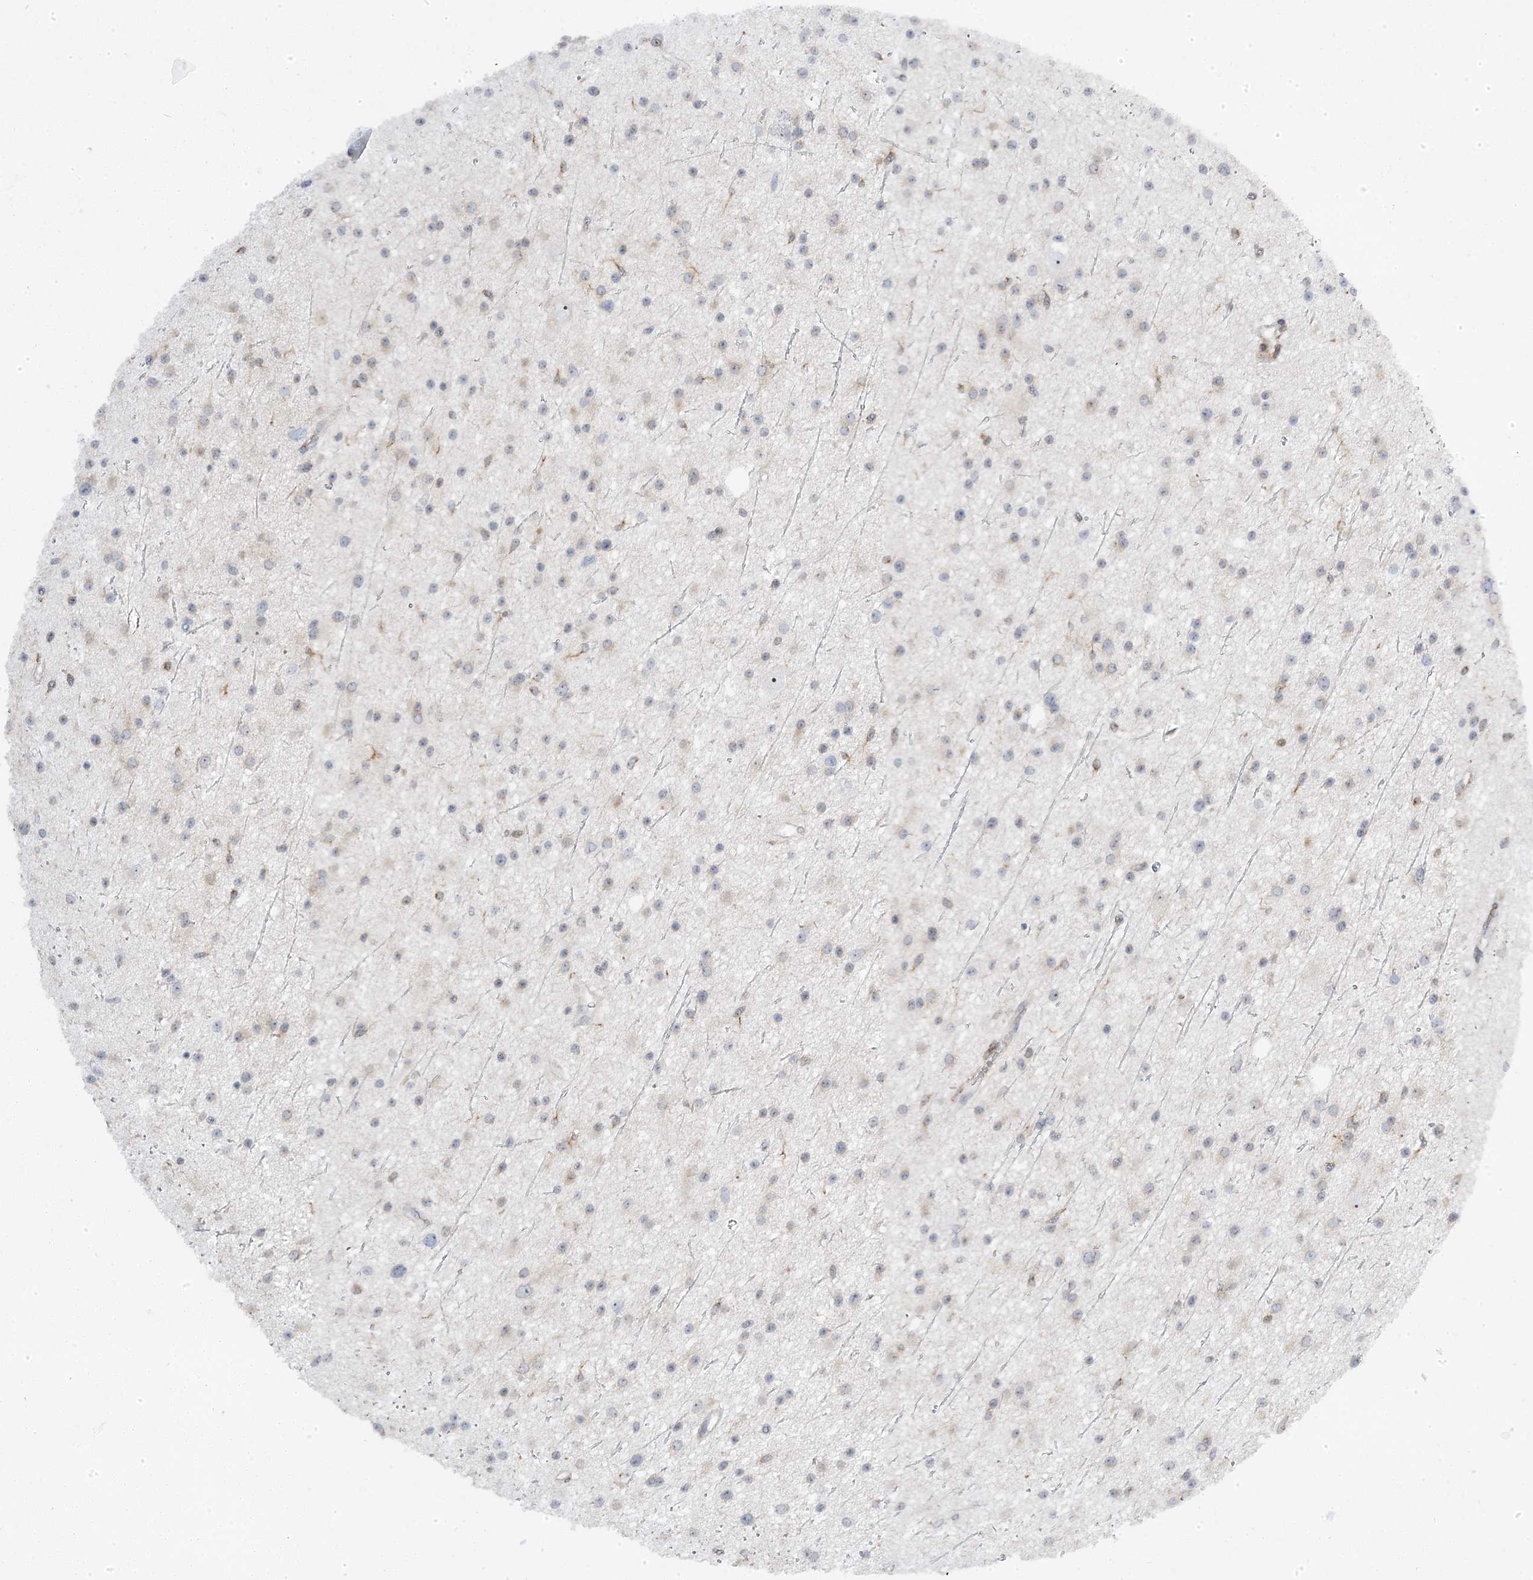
{"staining": {"intensity": "negative", "quantity": "none", "location": "none"}, "tissue": "glioma", "cell_type": "Tumor cells", "image_type": "cancer", "snomed": [{"axis": "morphology", "description": "Glioma, malignant, Low grade"}, {"axis": "topography", "description": "Cerebral cortex"}], "caption": "A histopathology image of human glioma is negative for staining in tumor cells.", "gene": "MAP7D3", "patient": {"sex": "female", "age": 39}}